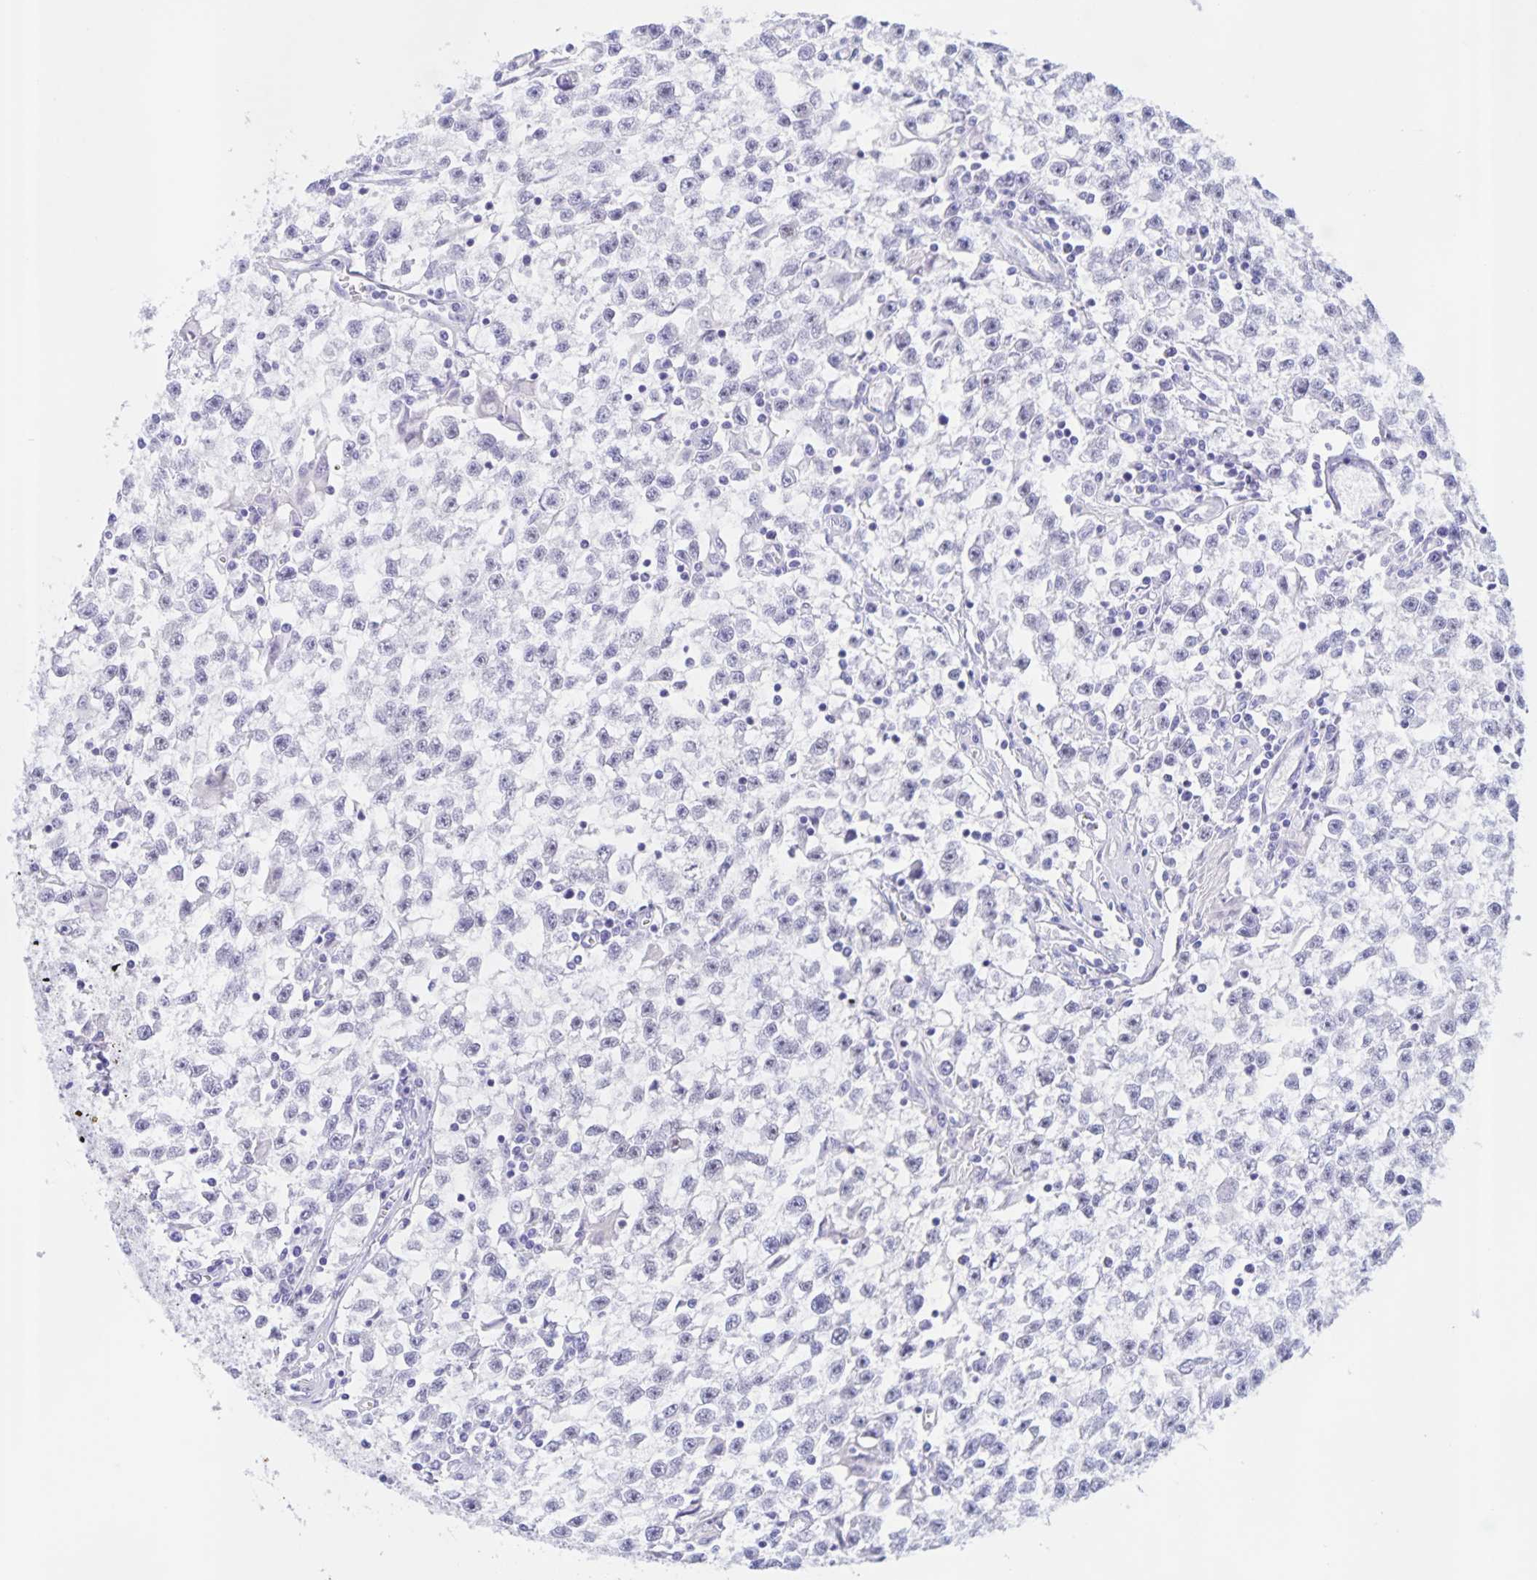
{"staining": {"intensity": "negative", "quantity": "none", "location": "none"}, "tissue": "testis cancer", "cell_type": "Tumor cells", "image_type": "cancer", "snomed": [{"axis": "morphology", "description": "Seminoma, NOS"}, {"axis": "topography", "description": "Testis"}], "caption": "Immunohistochemistry photomicrograph of human seminoma (testis) stained for a protein (brown), which displays no staining in tumor cells.", "gene": "TGIF2LX", "patient": {"sex": "male", "age": 31}}